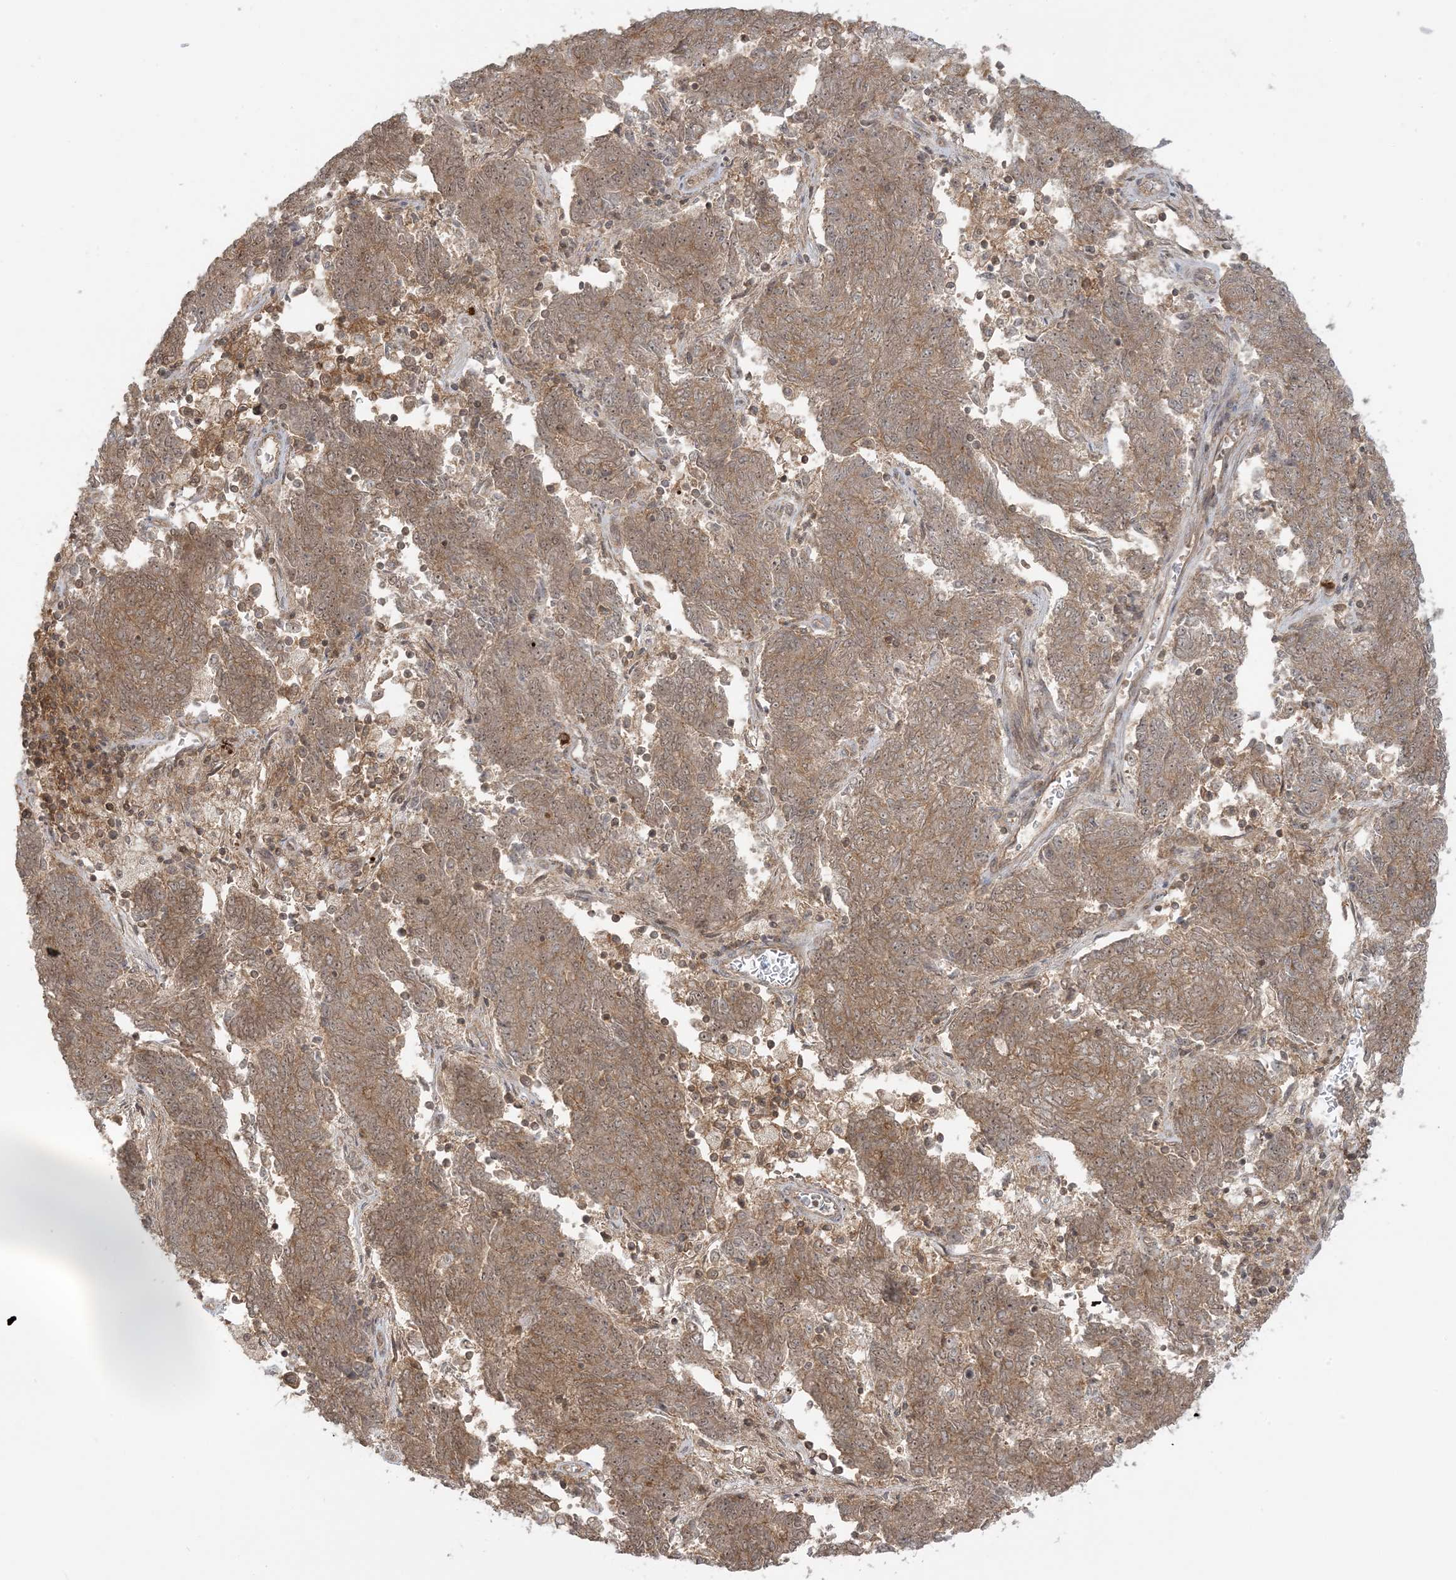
{"staining": {"intensity": "moderate", "quantity": ">75%", "location": "cytoplasmic/membranous,nuclear"}, "tissue": "endometrial cancer", "cell_type": "Tumor cells", "image_type": "cancer", "snomed": [{"axis": "morphology", "description": "Adenocarcinoma, NOS"}, {"axis": "topography", "description": "Endometrium"}], "caption": "Immunohistochemical staining of endometrial cancer shows medium levels of moderate cytoplasmic/membranous and nuclear protein expression in approximately >75% of tumor cells. Nuclei are stained in blue.", "gene": "PPP1R7", "patient": {"sex": "female", "age": 80}}